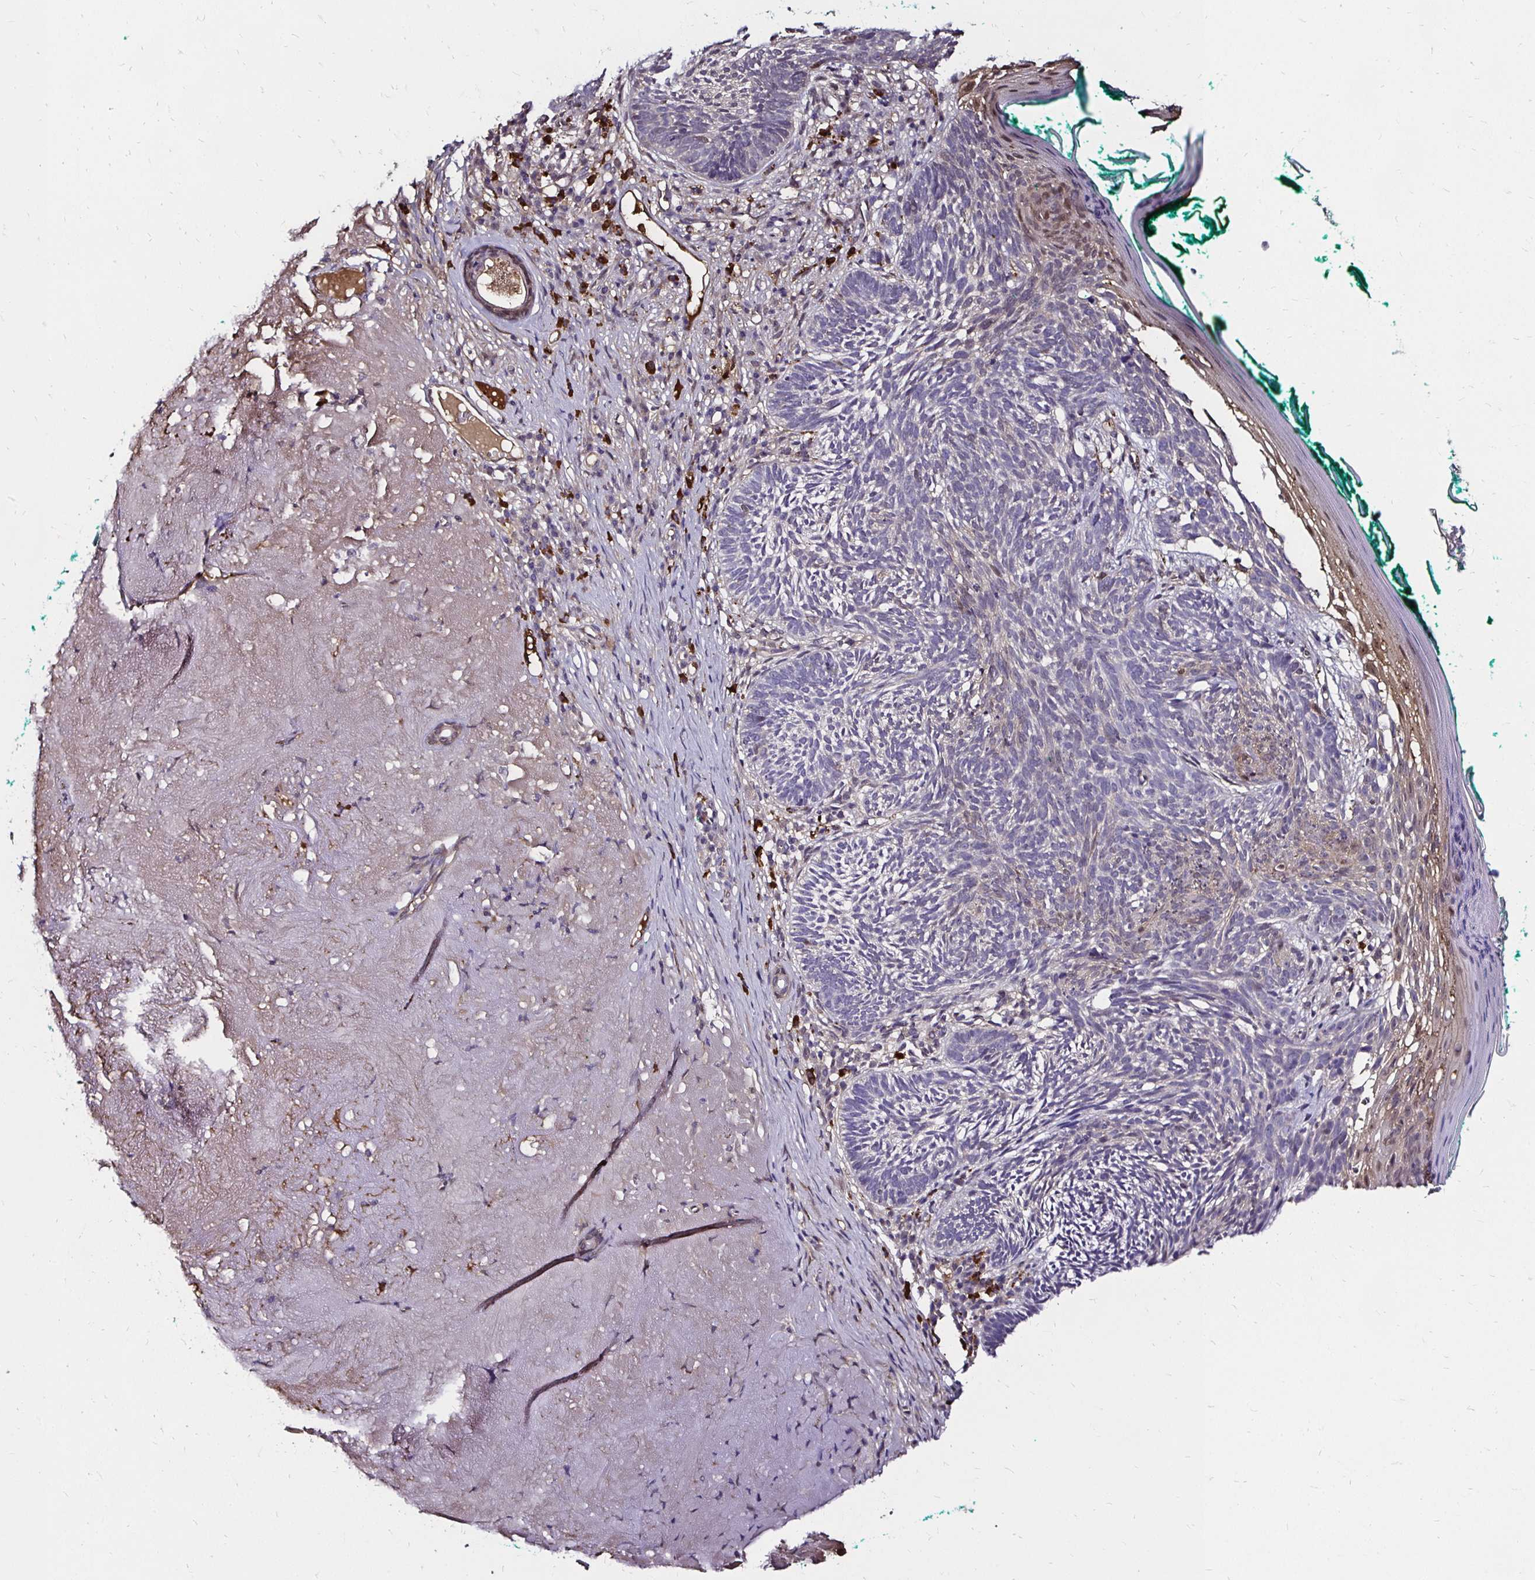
{"staining": {"intensity": "negative", "quantity": "none", "location": "none"}, "tissue": "skin cancer", "cell_type": "Tumor cells", "image_type": "cancer", "snomed": [{"axis": "morphology", "description": "Basal cell carcinoma"}, {"axis": "topography", "description": "Skin"}, {"axis": "topography", "description": "Skin of face"}], "caption": "Tumor cells are negative for protein expression in human skin basal cell carcinoma.", "gene": "TXN", "patient": {"sex": "female", "age": 80}}